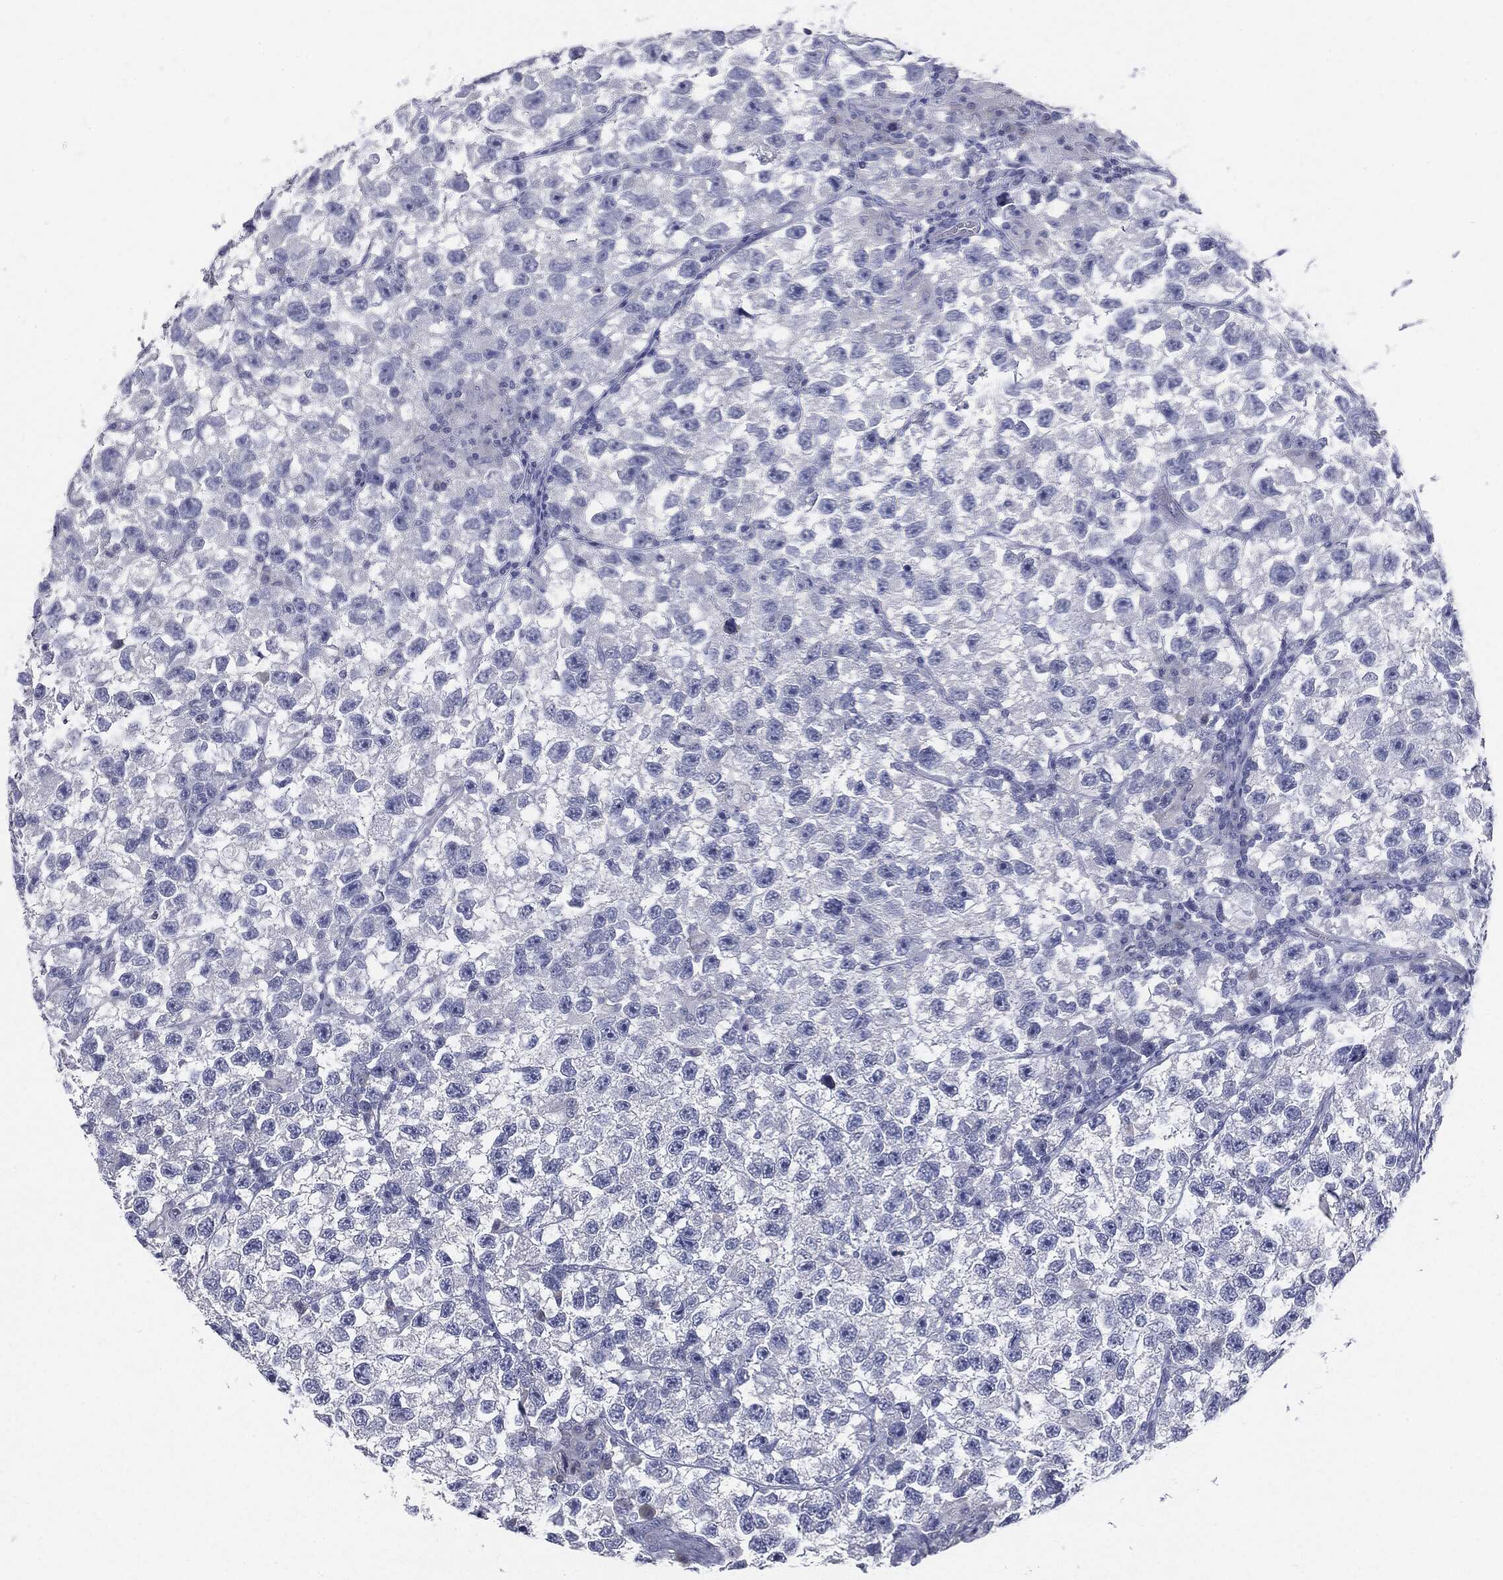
{"staining": {"intensity": "negative", "quantity": "none", "location": "none"}, "tissue": "testis cancer", "cell_type": "Tumor cells", "image_type": "cancer", "snomed": [{"axis": "morphology", "description": "Seminoma, NOS"}, {"axis": "topography", "description": "Testis"}], "caption": "Immunohistochemistry of seminoma (testis) shows no positivity in tumor cells.", "gene": "CGB1", "patient": {"sex": "male", "age": 26}}